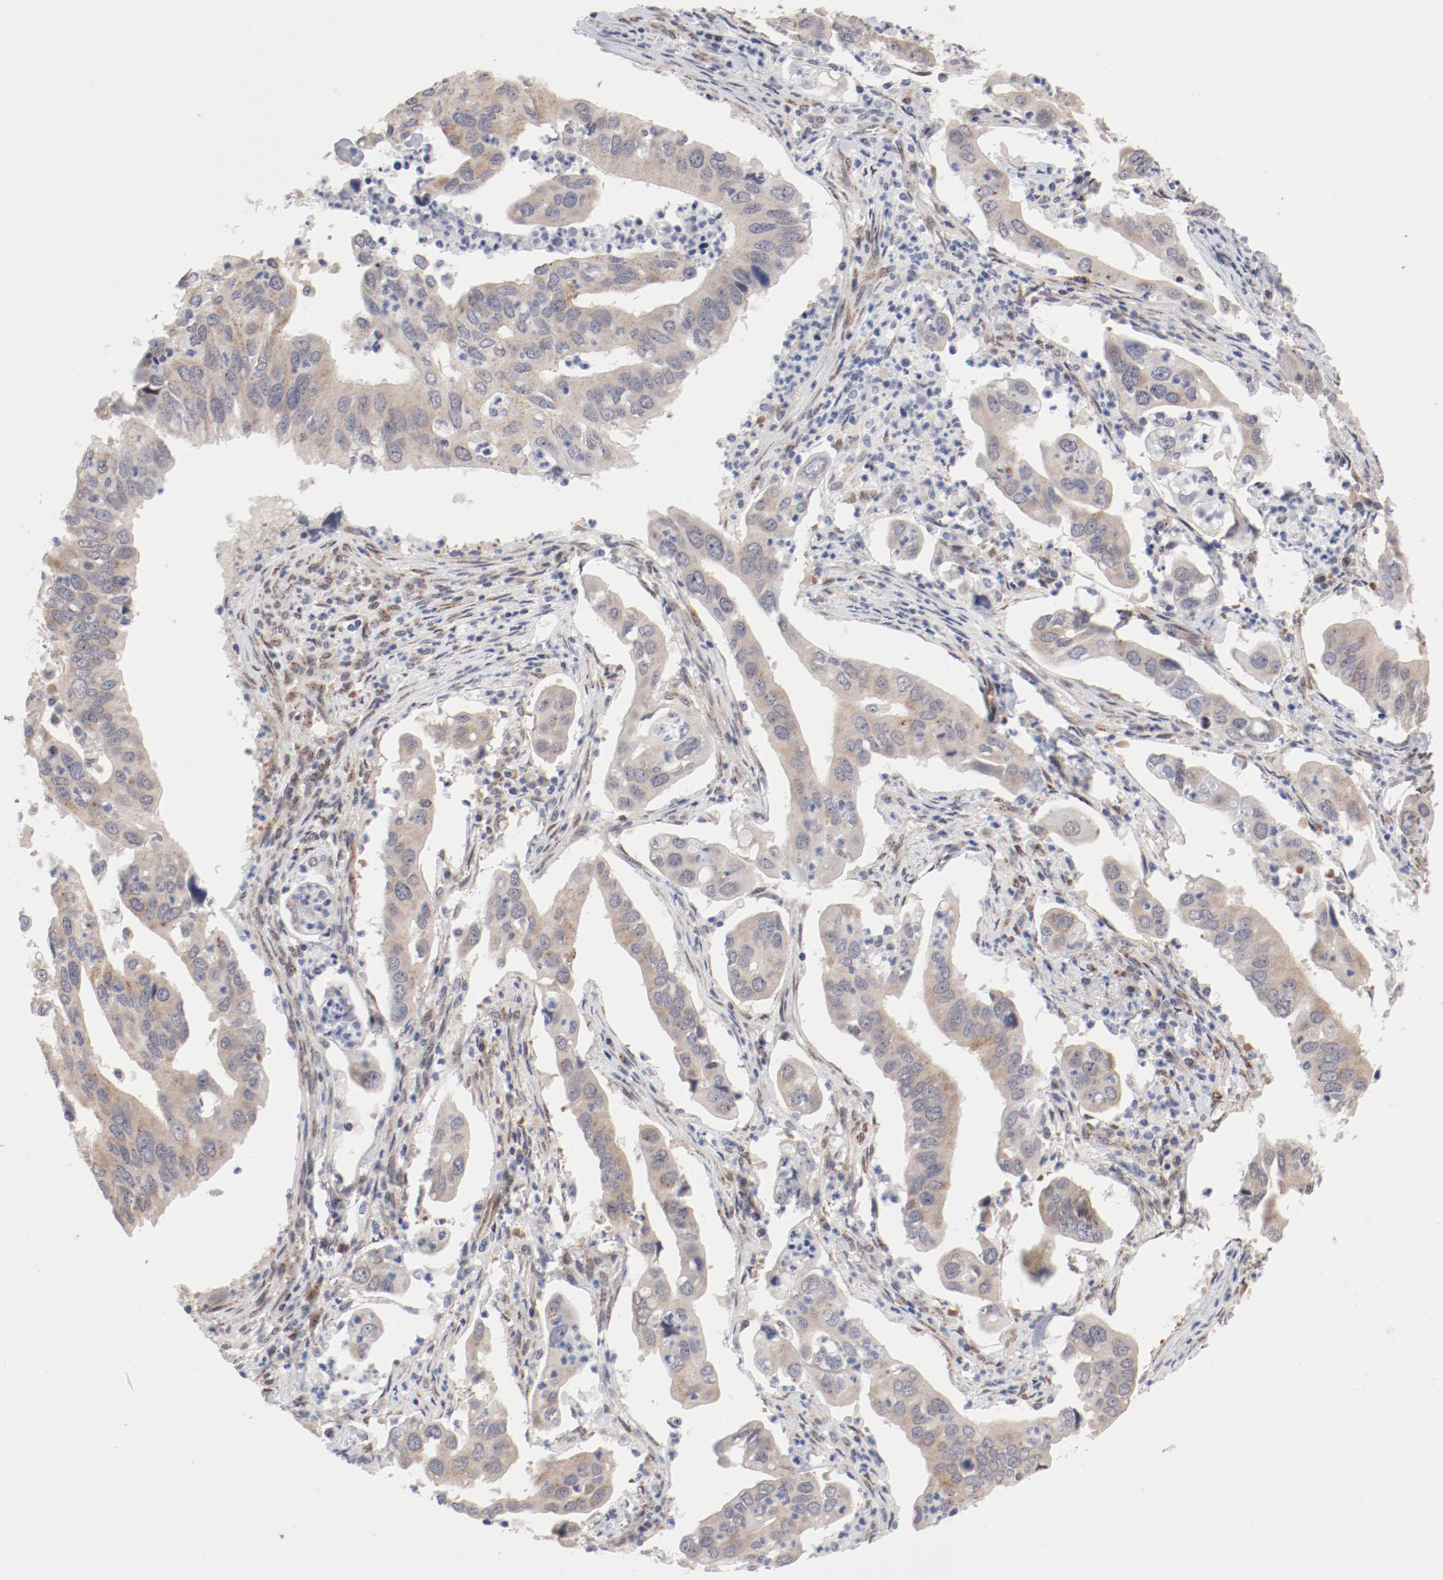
{"staining": {"intensity": "weak", "quantity": "<25%", "location": "cytoplasmic/membranous"}, "tissue": "lung cancer", "cell_type": "Tumor cells", "image_type": "cancer", "snomed": [{"axis": "morphology", "description": "Adenocarcinoma, NOS"}, {"axis": "topography", "description": "Lung"}], "caption": "This image is of lung cancer (adenocarcinoma) stained with immunohistochemistry to label a protein in brown with the nuclei are counter-stained blue. There is no staining in tumor cells.", "gene": "RPL12", "patient": {"sex": "male", "age": 48}}